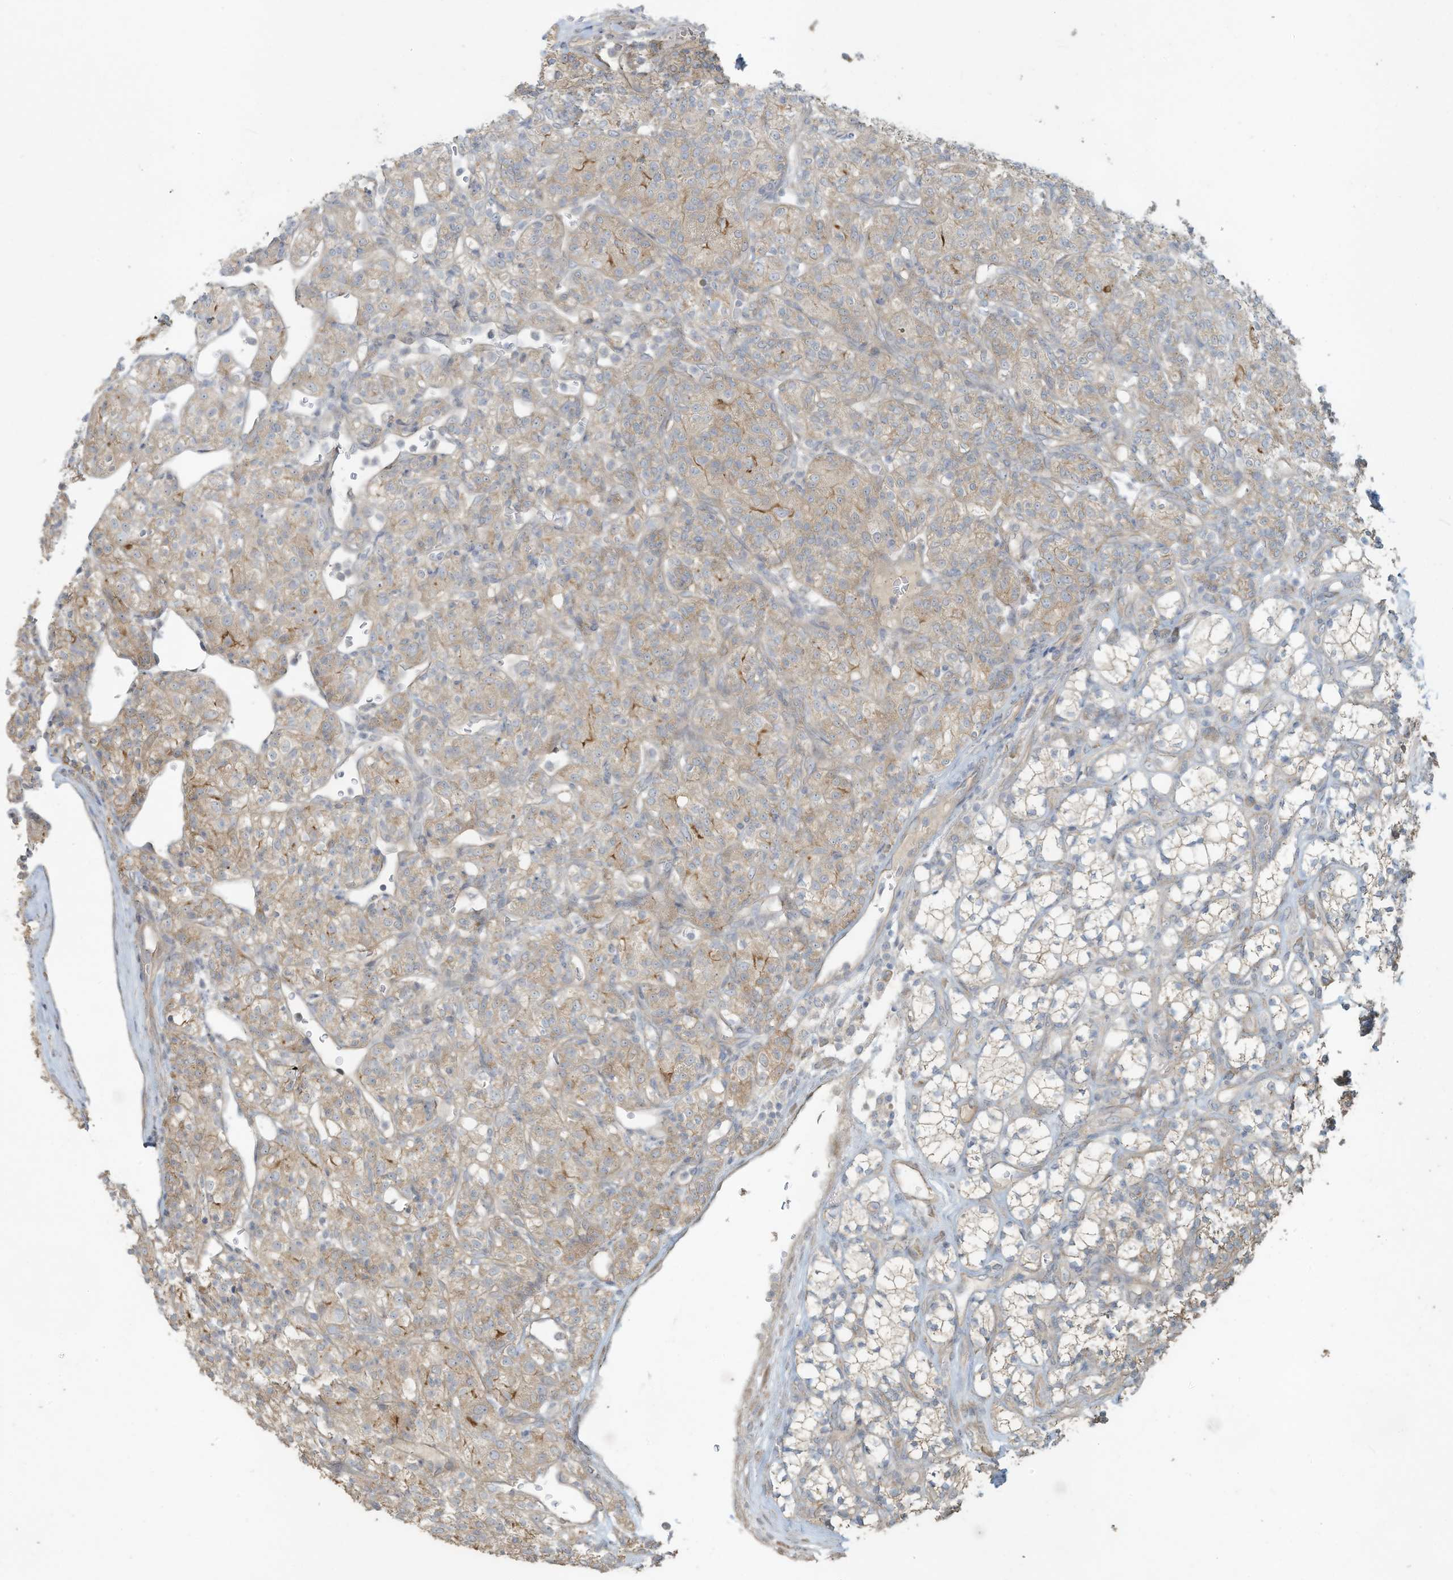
{"staining": {"intensity": "weak", "quantity": "25%-75%", "location": "cytoplasmic/membranous"}, "tissue": "renal cancer", "cell_type": "Tumor cells", "image_type": "cancer", "snomed": [{"axis": "morphology", "description": "Adenocarcinoma, NOS"}, {"axis": "topography", "description": "Kidney"}], "caption": "Renal adenocarcinoma tissue displays weak cytoplasmic/membranous expression in about 25%-75% of tumor cells", "gene": "MAGIX", "patient": {"sex": "male", "age": 77}}